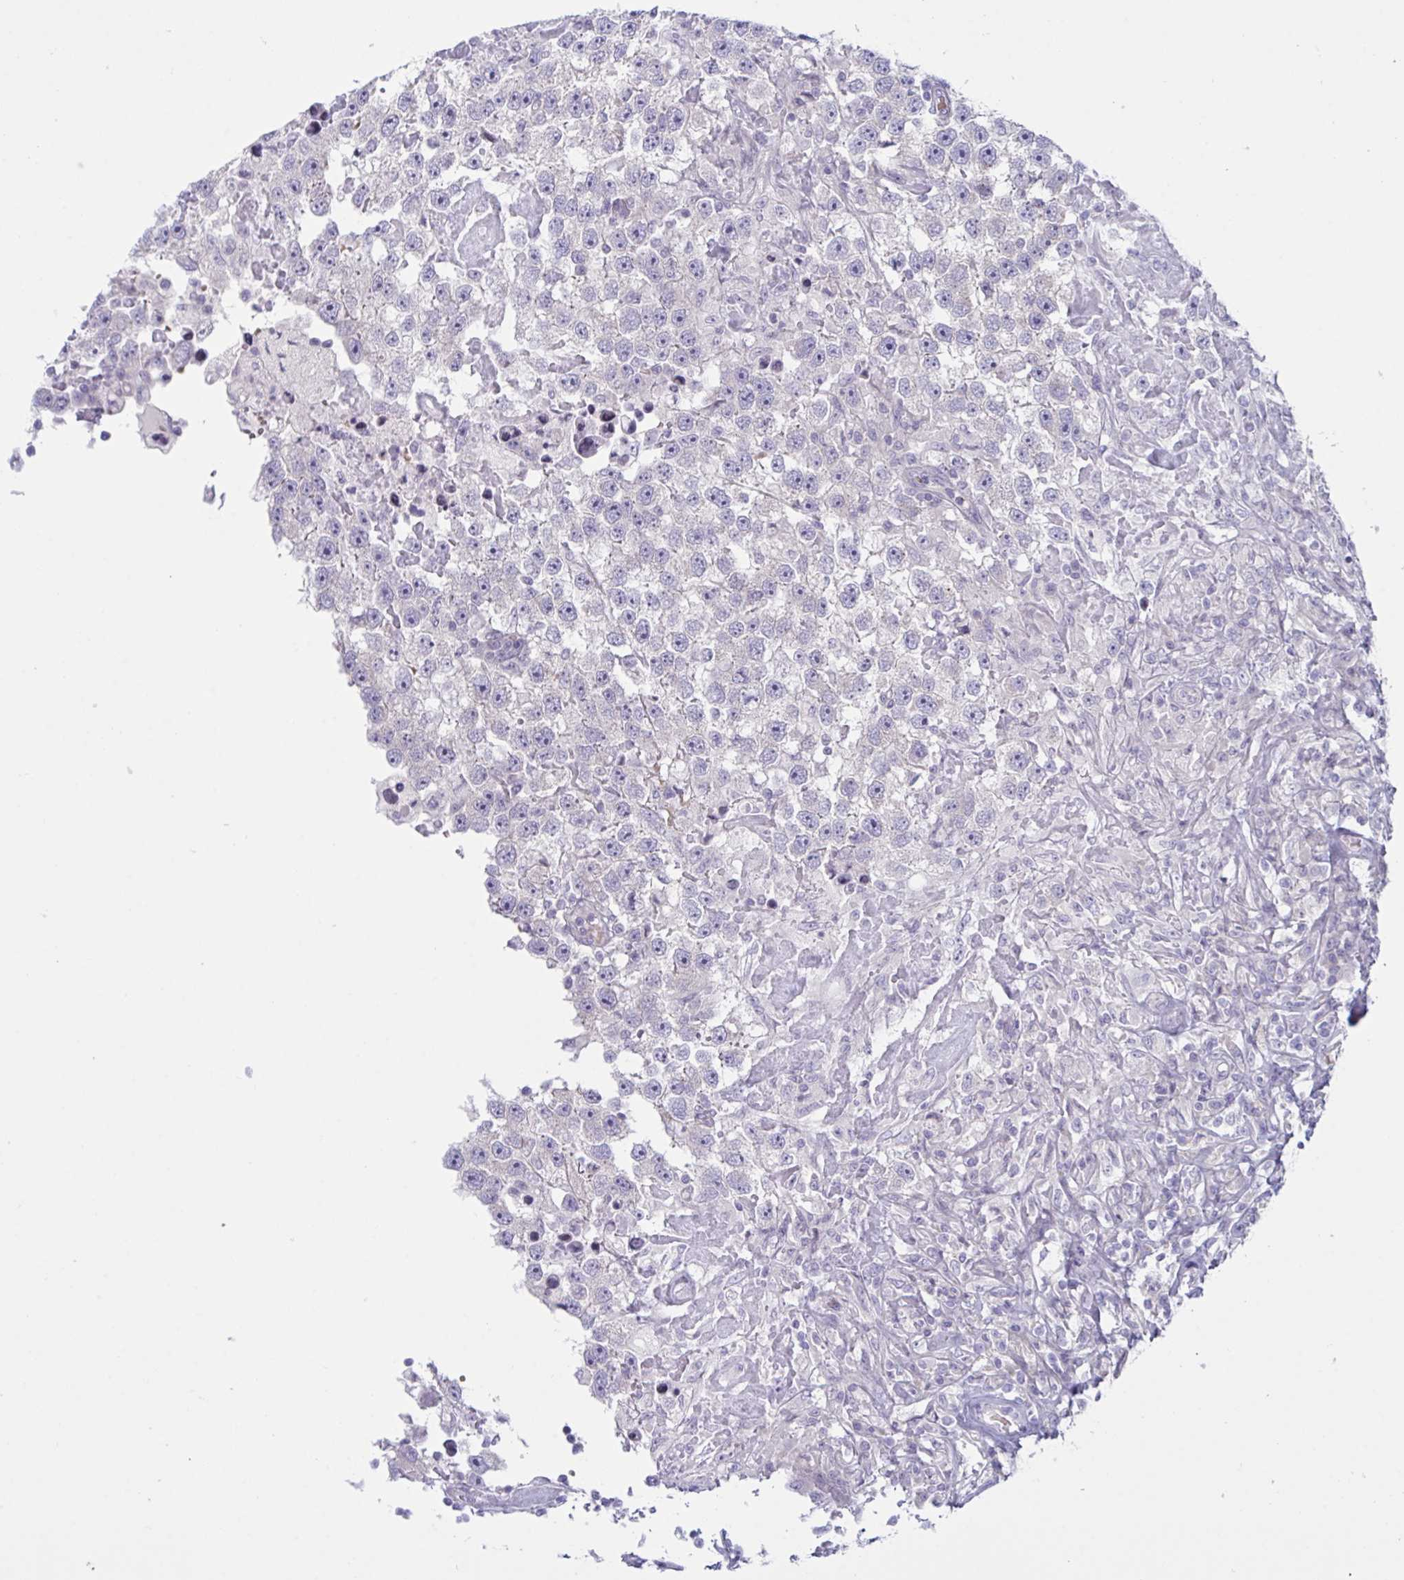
{"staining": {"intensity": "negative", "quantity": "none", "location": "none"}, "tissue": "testis cancer", "cell_type": "Tumor cells", "image_type": "cancer", "snomed": [{"axis": "morphology", "description": "Carcinoma, Embryonal, NOS"}, {"axis": "topography", "description": "Testis"}], "caption": "Tumor cells are negative for brown protein staining in embryonal carcinoma (testis).", "gene": "NAA30", "patient": {"sex": "male", "age": 83}}